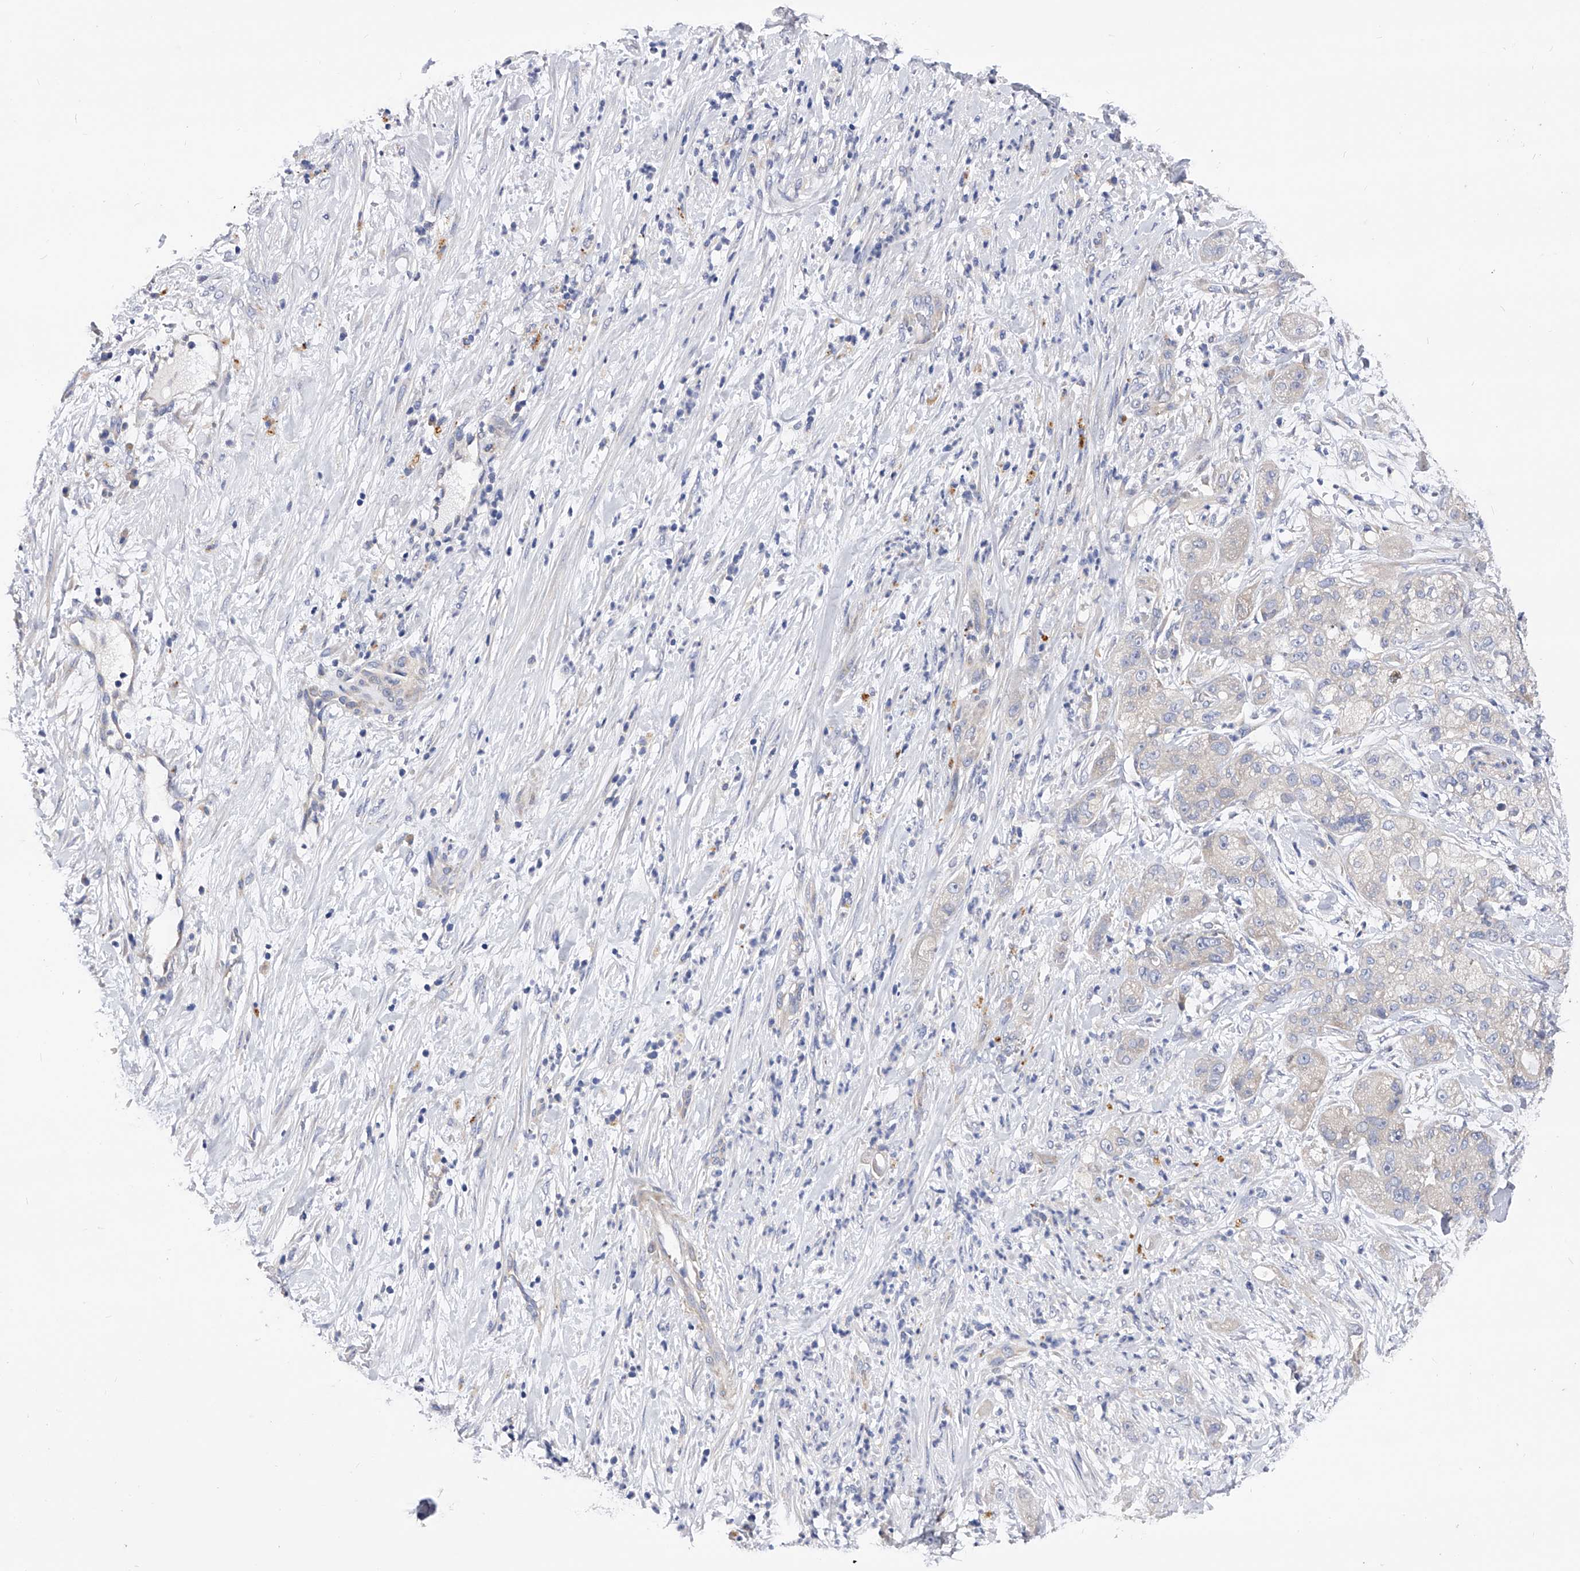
{"staining": {"intensity": "negative", "quantity": "none", "location": "none"}, "tissue": "pancreatic cancer", "cell_type": "Tumor cells", "image_type": "cancer", "snomed": [{"axis": "morphology", "description": "Adenocarcinoma, NOS"}, {"axis": "topography", "description": "Pancreas"}], "caption": "Pancreatic cancer was stained to show a protein in brown. There is no significant positivity in tumor cells. Brightfield microscopy of immunohistochemistry stained with DAB (3,3'-diaminobenzidine) (brown) and hematoxylin (blue), captured at high magnification.", "gene": "PPP5C", "patient": {"sex": "female", "age": 78}}